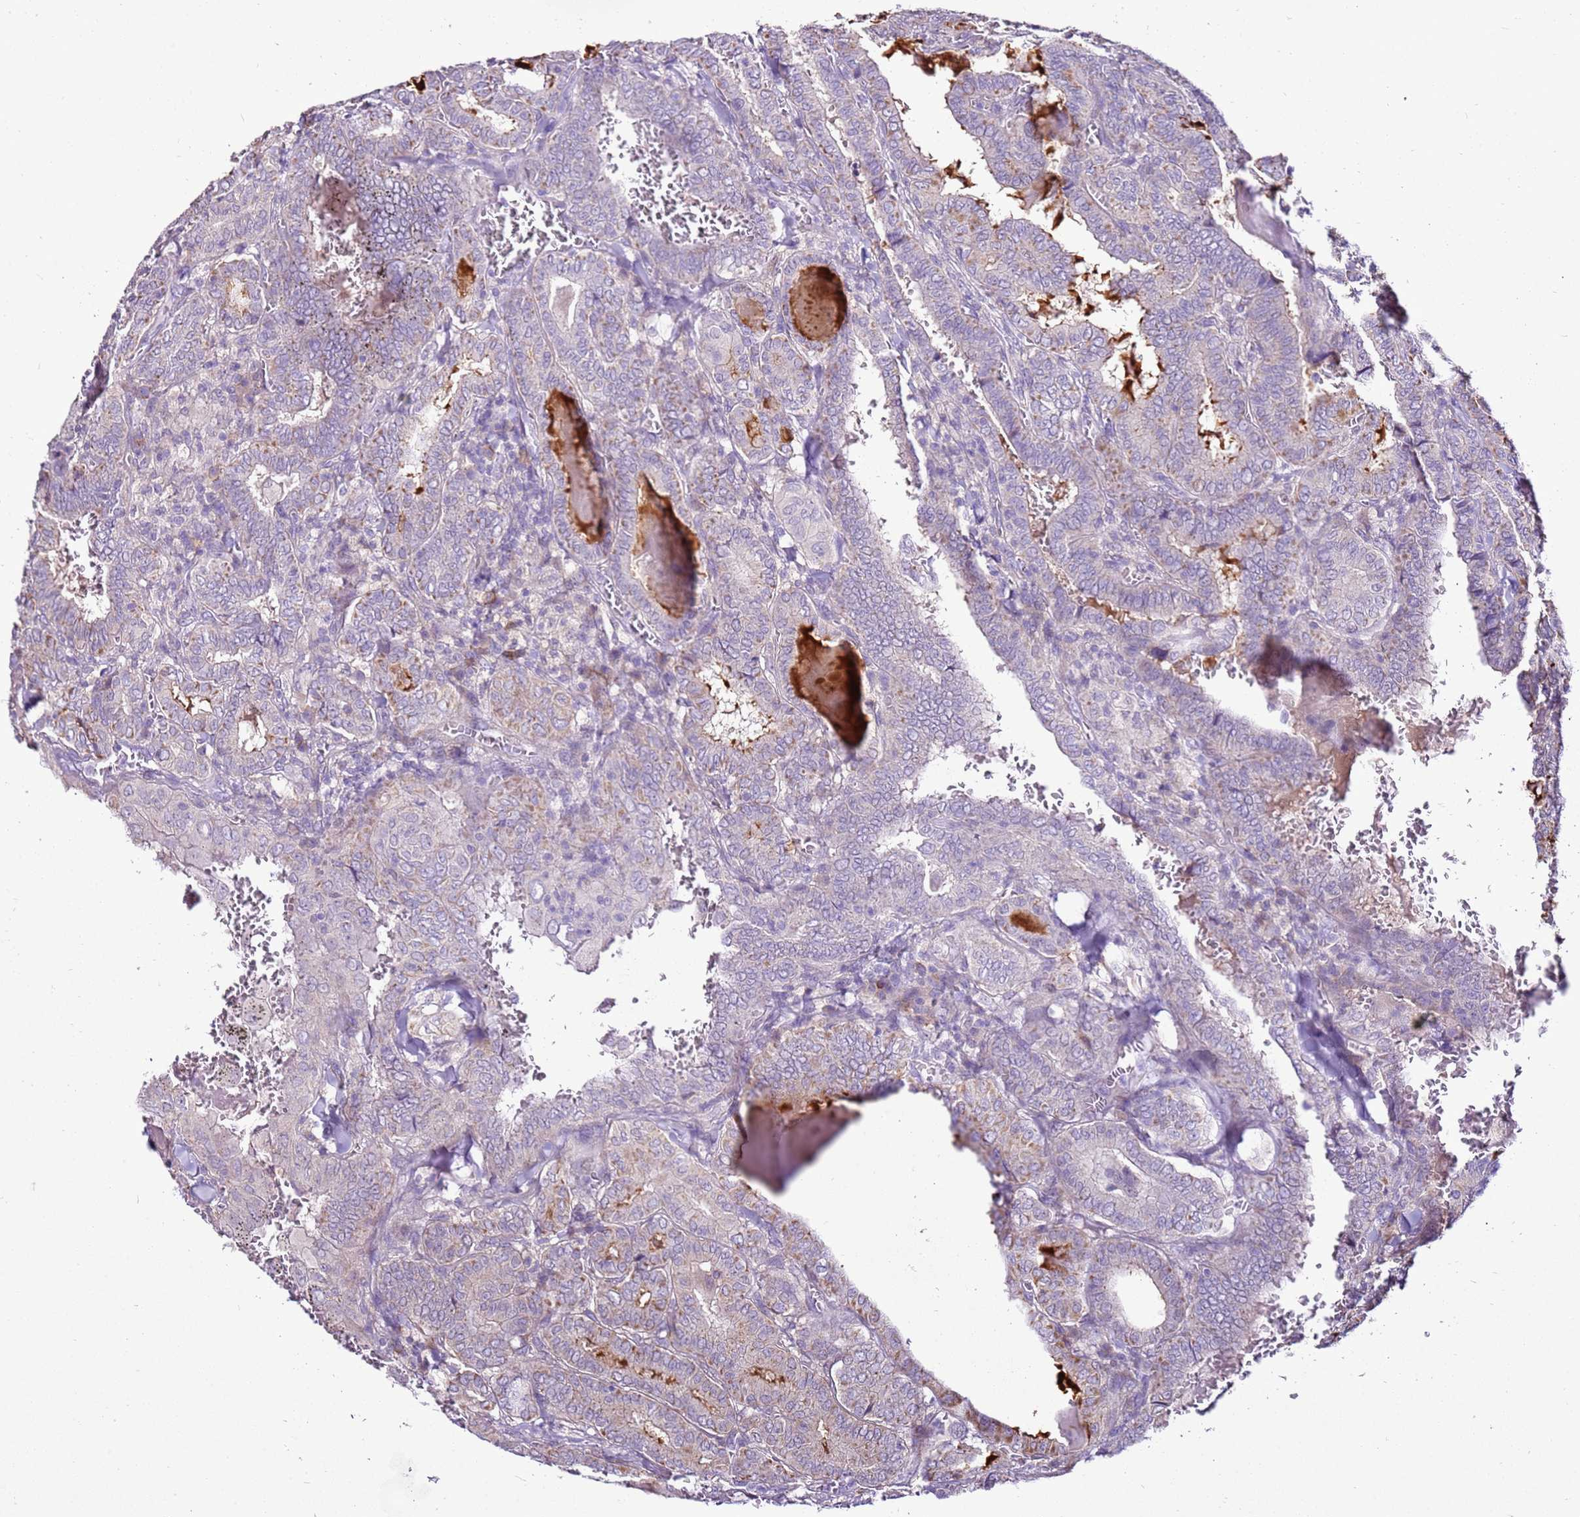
{"staining": {"intensity": "moderate", "quantity": "<25%", "location": "cytoplasmic/membranous"}, "tissue": "thyroid cancer", "cell_type": "Tumor cells", "image_type": "cancer", "snomed": [{"axis": "morphology", "description": "Papillary adenocarcinoma, NOS"}, {"axis": "topography", "description": "Thyroid gland"}], "caption": "Thyroid papillary adenocarcinoma stained for a protein (brown) reveals moderate cytoplasmic/membranous positive expression in approximately <25% of tumor cells.", "gene": "SLC38A5", "patient": {"sex": "female", "age": 72}}